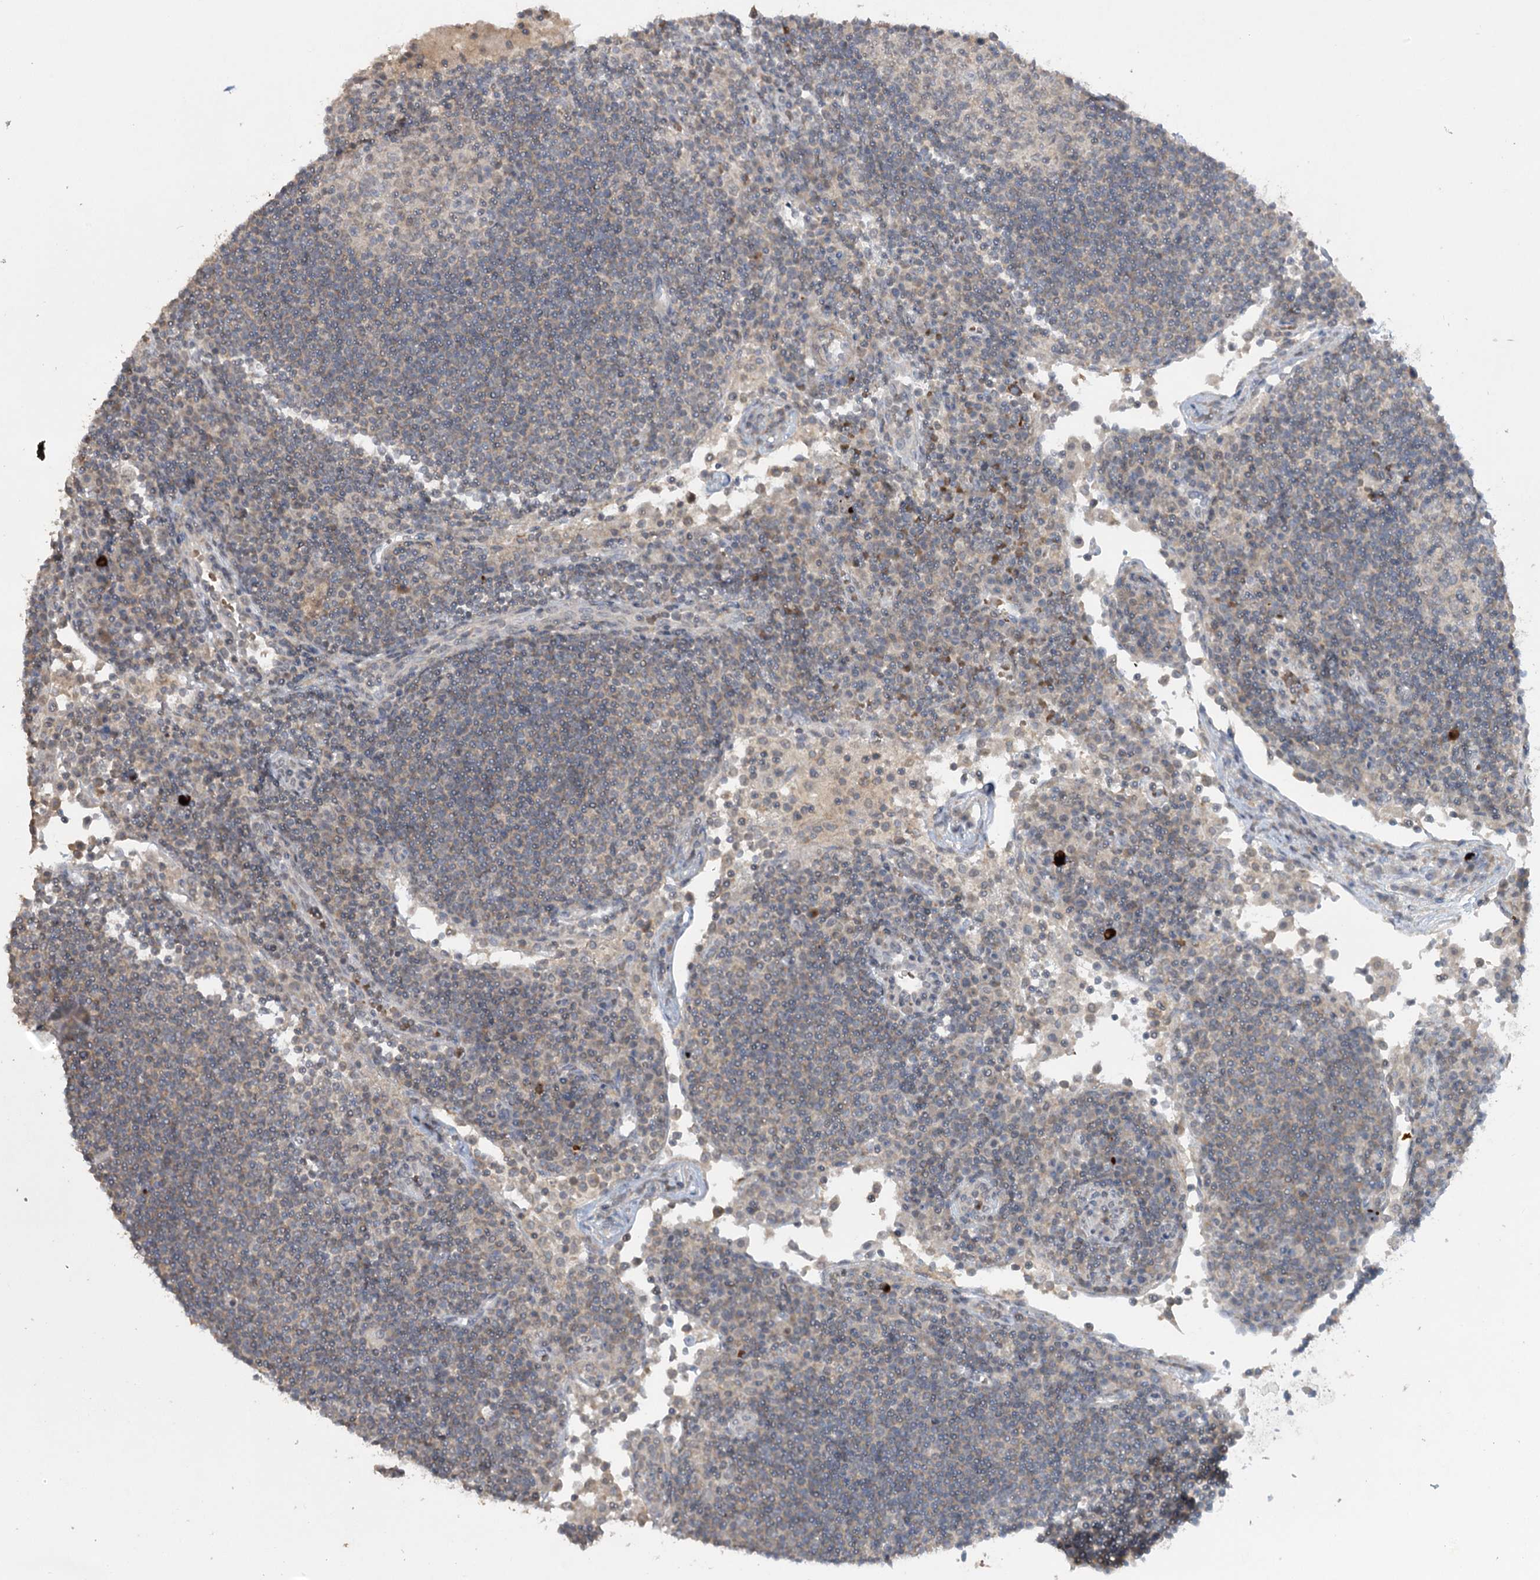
{"staining": {"intensity": "moderate", "quantity": "<25%", "location": "cytoplasmic/membranous"}, "tissue": "lymph node", "cell_type": "Germinal center cells", "image_type": "normal", "snomed": [{"axis": "morphology", "description": "Normal tissue, NOS"}, {"axis": "topography", "description": "Lymph node"}], "caption": "Moderate cytoplasmic/membranous protein staining is present in about <25% of germinal center cells in lymph node. (DAB IHC, brown staining for protein, blue staining for nuclei).", "gene": "TRAF3IP1", "patient": {"sex": "female", "age": 53}}